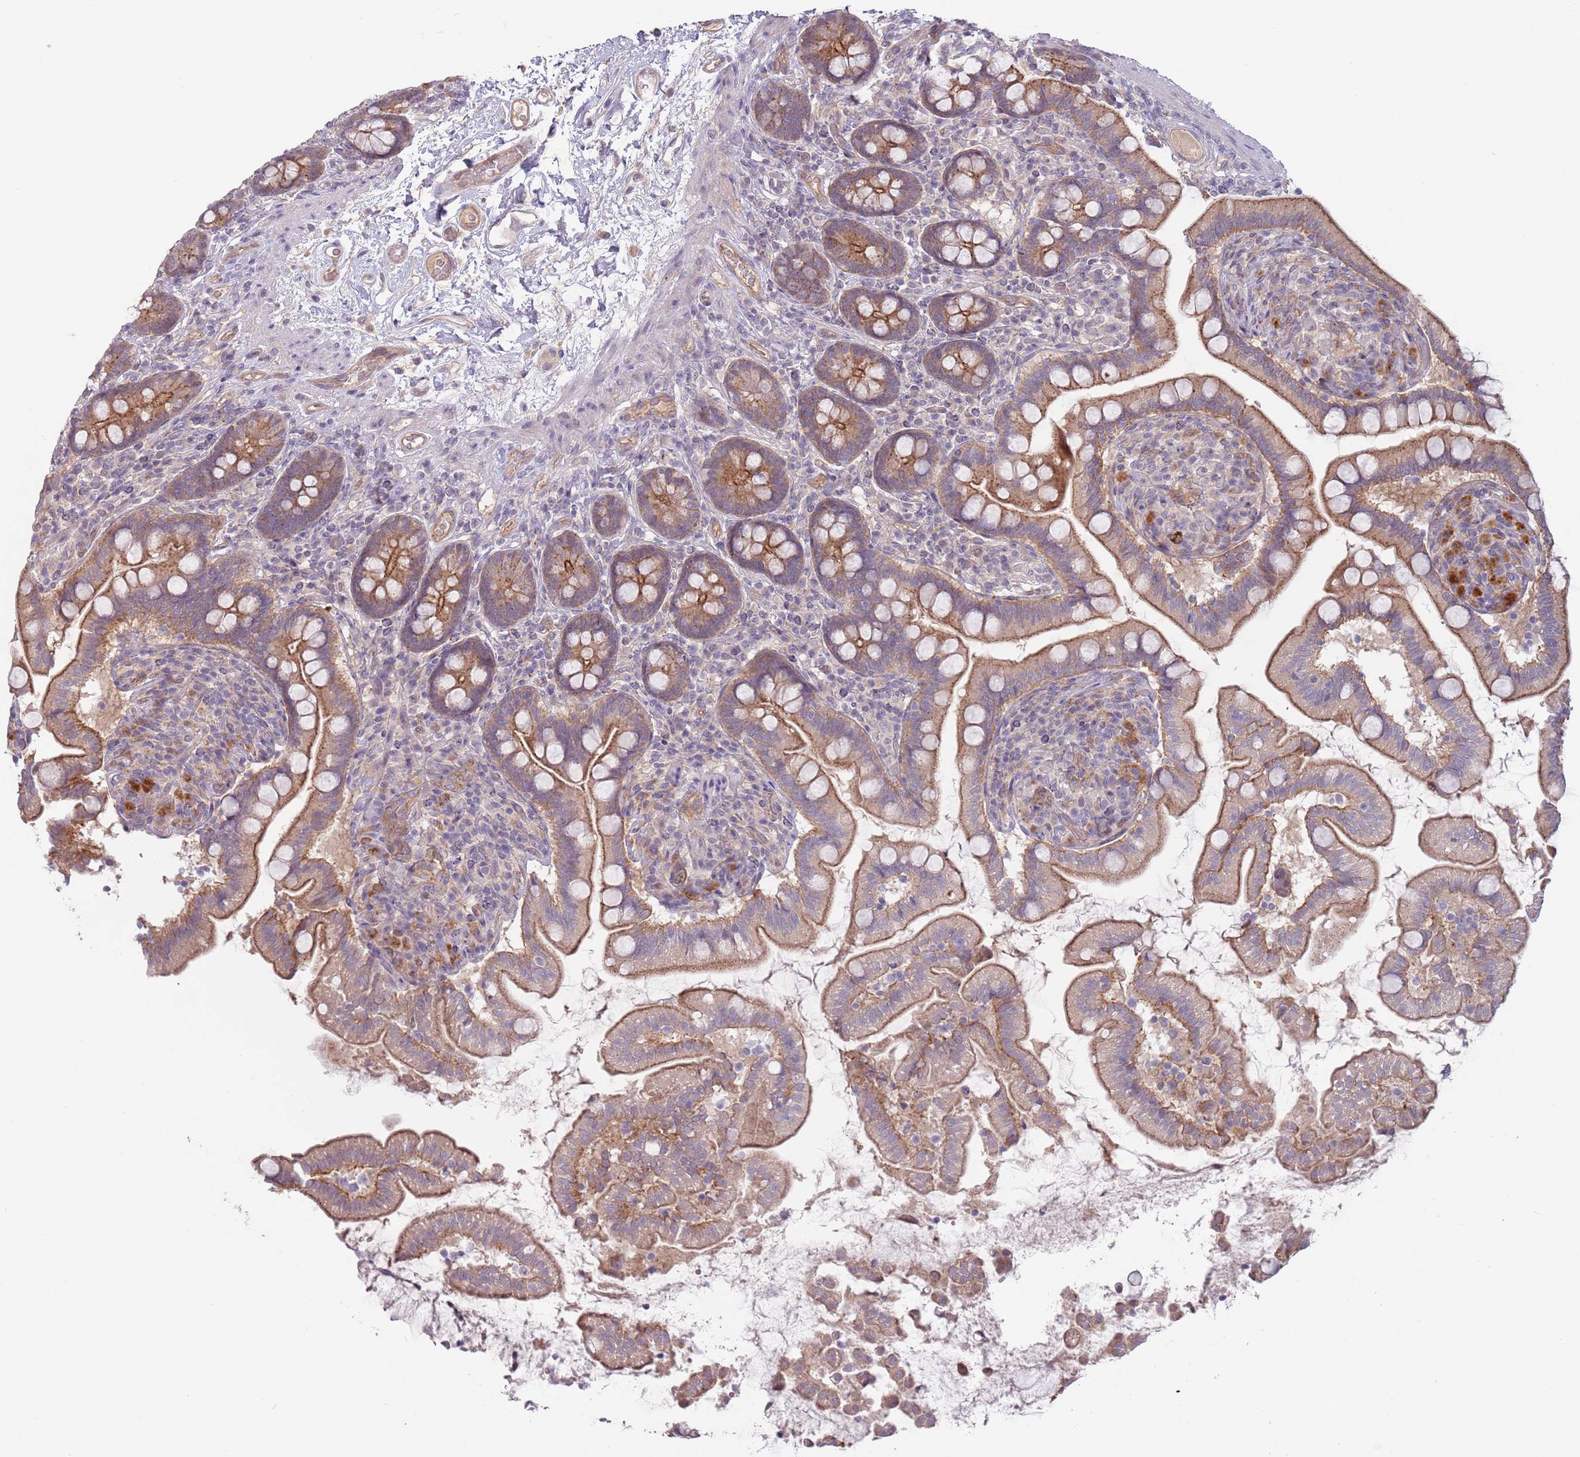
{"staining": {"intensity": "moderate", "quantity": ">75%", "location": "cytoplasmic/membranous"}, "tissue": "small intestine", "cell_type": "Glandular cells", "image_type": "normal", "snomed": [{"axis": "morphology", "description": "Normal tissue, NOS"}, {"axis": "topography", "description": "Small intestine"}], "caption": "Protein analysis of normal small intestine reveals moderate cytoplasmic/membranous positivity in about >75% of glandular cells. (IHC, brightfield microscopy, high magnification).", "gene": "SAV1", "patient": {"sex": "female", "age": 64}}